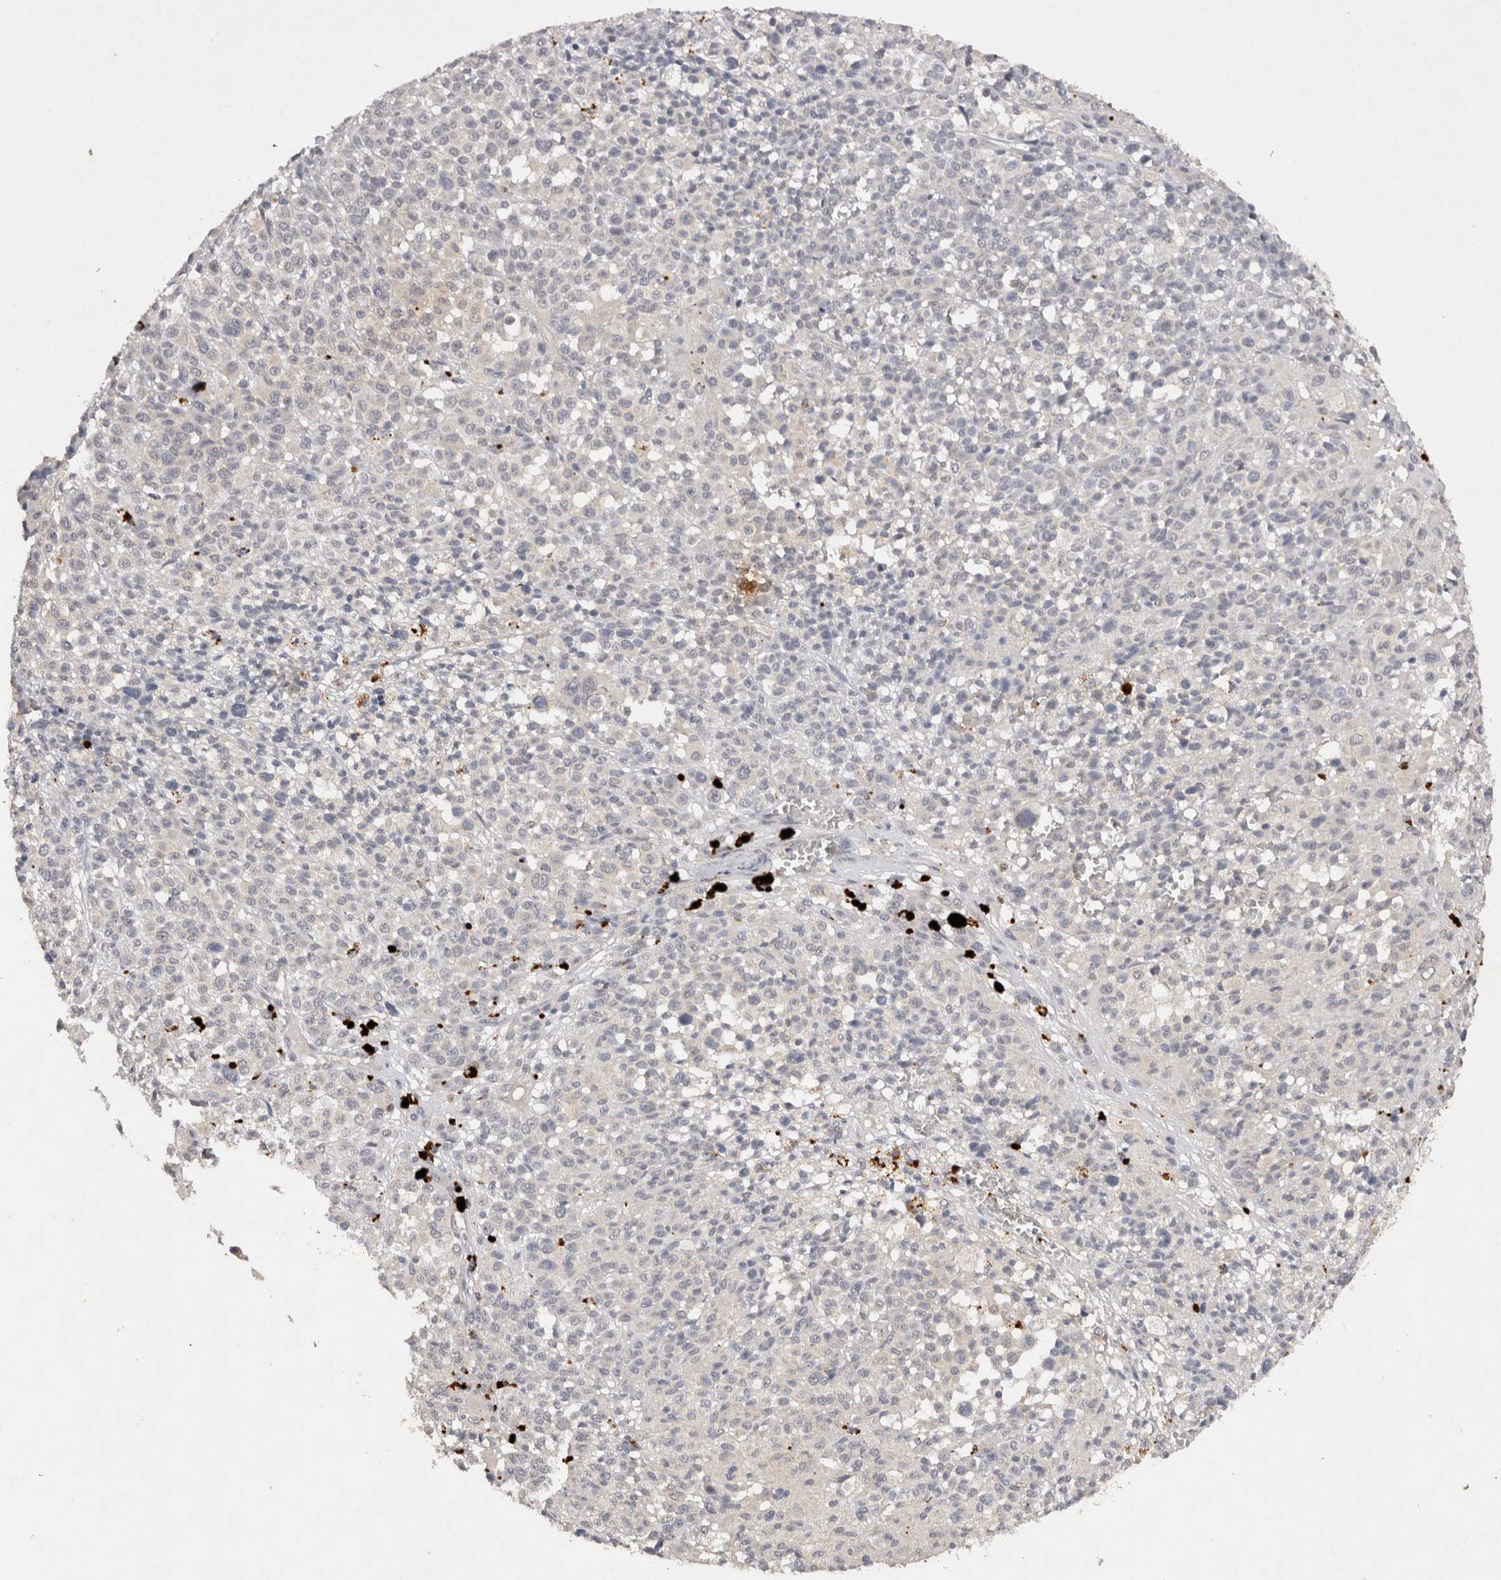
{"staining": {"intensity": "negative", "quantity": "none", "location": "none"}, "tissue": "melanoma", "cell_type": "Tumor cells", "image_type": "cancer", "snomed": [{"axis": "morphology", "description": "Malignant melanoma, Metastatic site"}, {"axis": "topography", "description": "Skin"}], "caption": "Image shows no significant protein staining in tumor cells of malignant melanoma (metastatic site). (Stains: DAB (3,3'-diaminobenzidine) immunohistochemistry (IHC) with hematoxylin counter stain, Microscopy: brightfield microscopy at high magnification).", "gene": "RASSF3", "patient": {"sex": "female", "age": 74}}